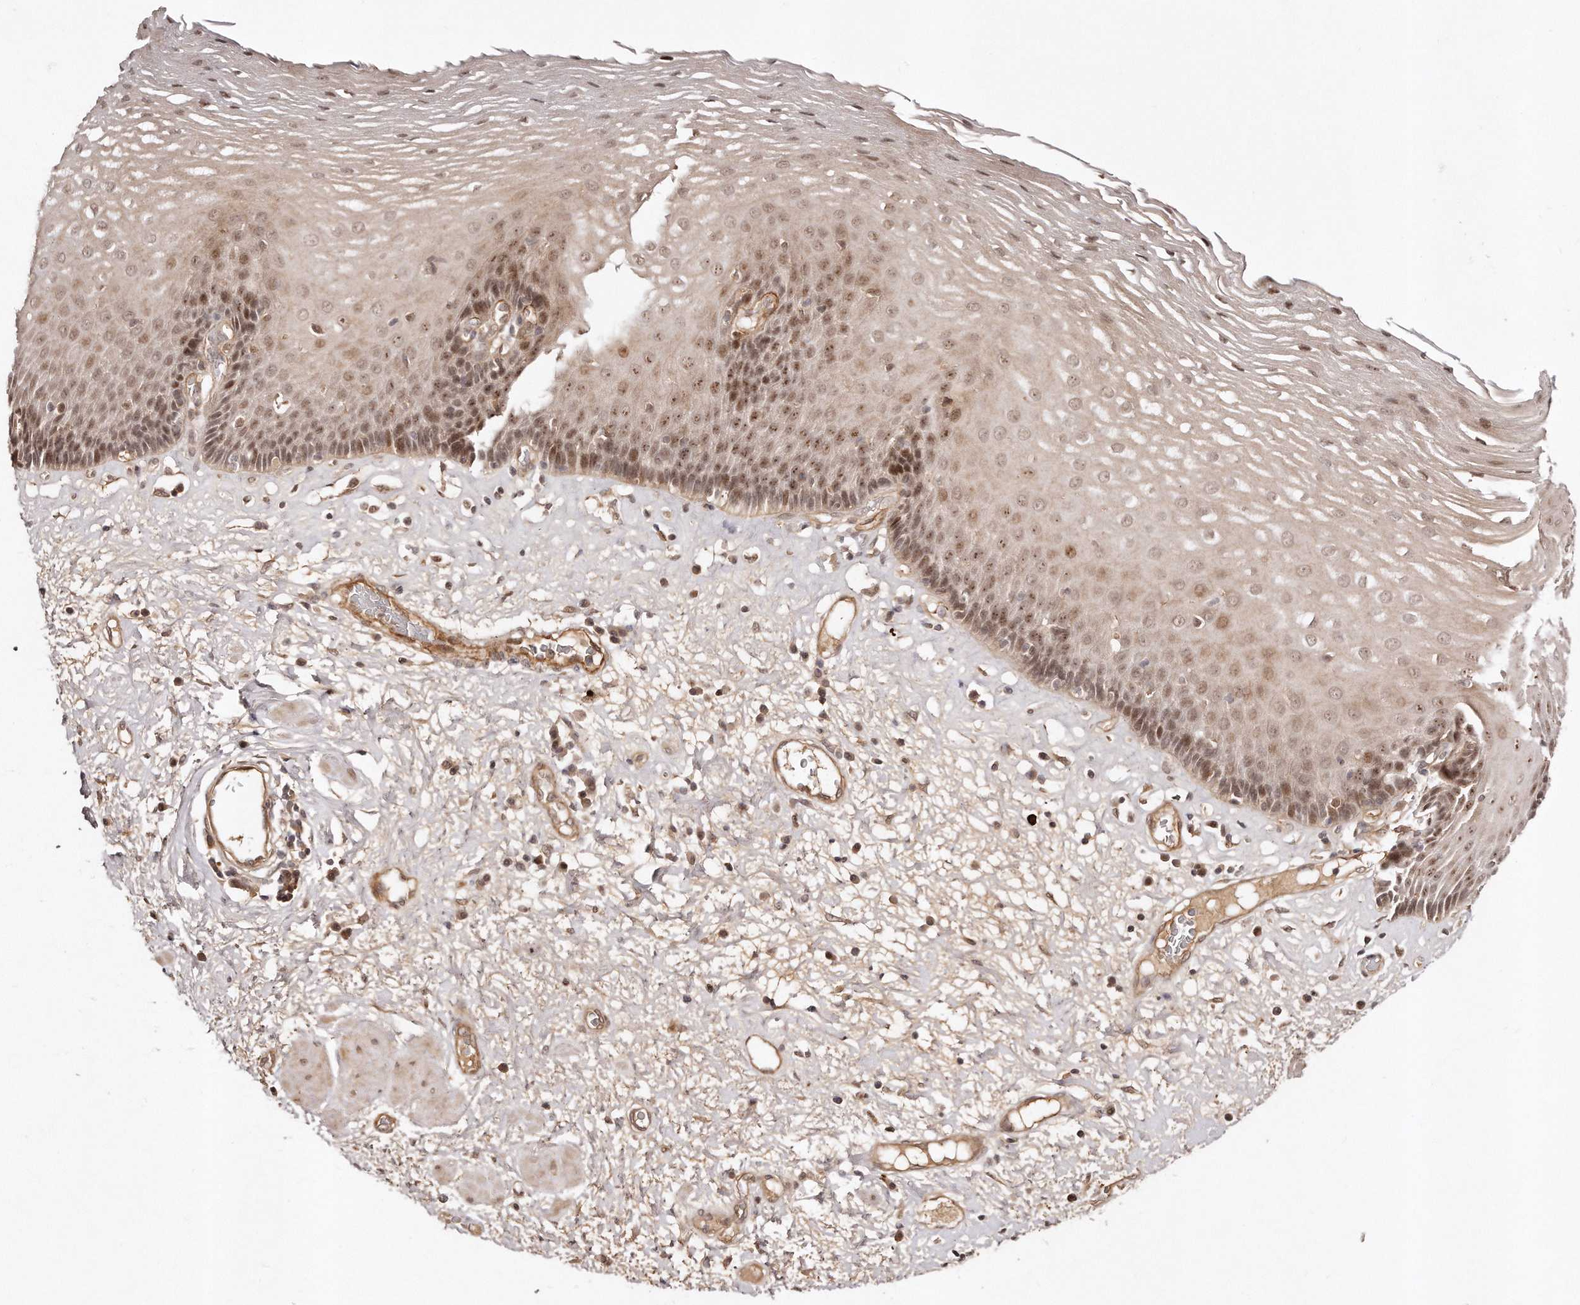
{"staining": {"intensity": "moderate", "quantity": ">75%", "location": "nuclear"}, "tissue": "esophagus", "cell_type": "Squamous epithelial cells", "image_type": "normal", "snomed": [{"axis": "morphology", "description": "Normal tissue, NOS"}, {"axis": "morphology", "description": "Adenocarcinoma, NOS"}, {"axis": "topography", "description": "Esophagus"}], "caption": "A micrograph of human esophagus stained for a protein displays moderate nuclear brown staining in squamous epithelial cells. The protein of interest is shown in brown color, while the nuclei are stained blue.", "gene": "SOX4", "patient": {"sex": "male", "age": 62}}